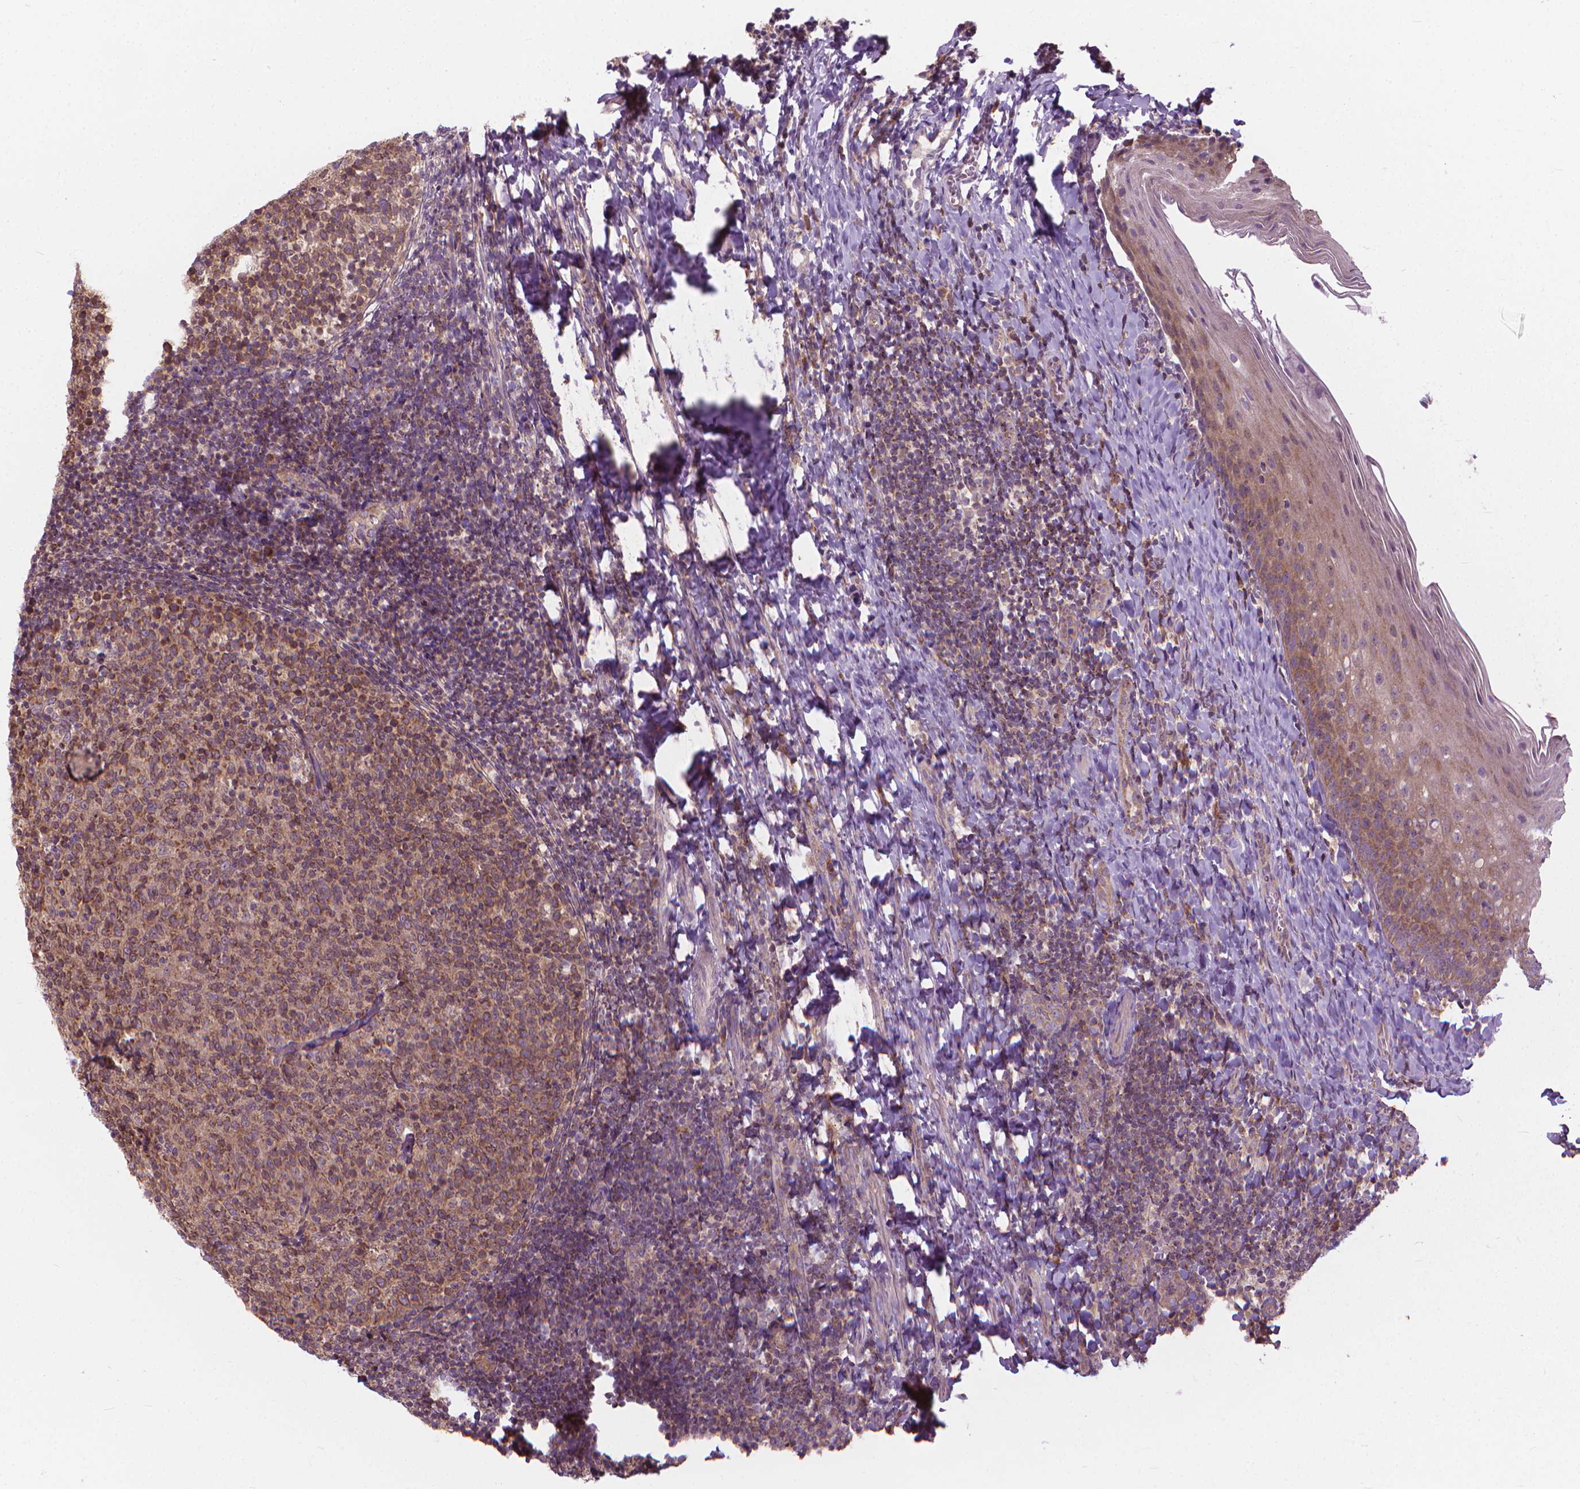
{"staining": {"intensity": "moderate", "quantity": ">75%", "location": "cytoplasmic/membranous"}, "tissue": "tonsil", "cell_type": "Germinal center cells", "image_type": "normal", "snomed": [{"axis": "morphology", "description": "Normal tissue, NOS"}, {"axis": "topography", "description": "Tonsil"}], "caption": "A medium amount of moderate cytoplasmic/membranous positivity is appreciated in about >75% of germinal center cells in normal tonsil. The staining is performed using DAB (3,3'-diaminobenzidine) brown chromogen to label protein expression. The nuclei are counter-stained blue using hematoxylin.", "gene": "NUDT1", "patient": {"sex": "female", "age": 10}}